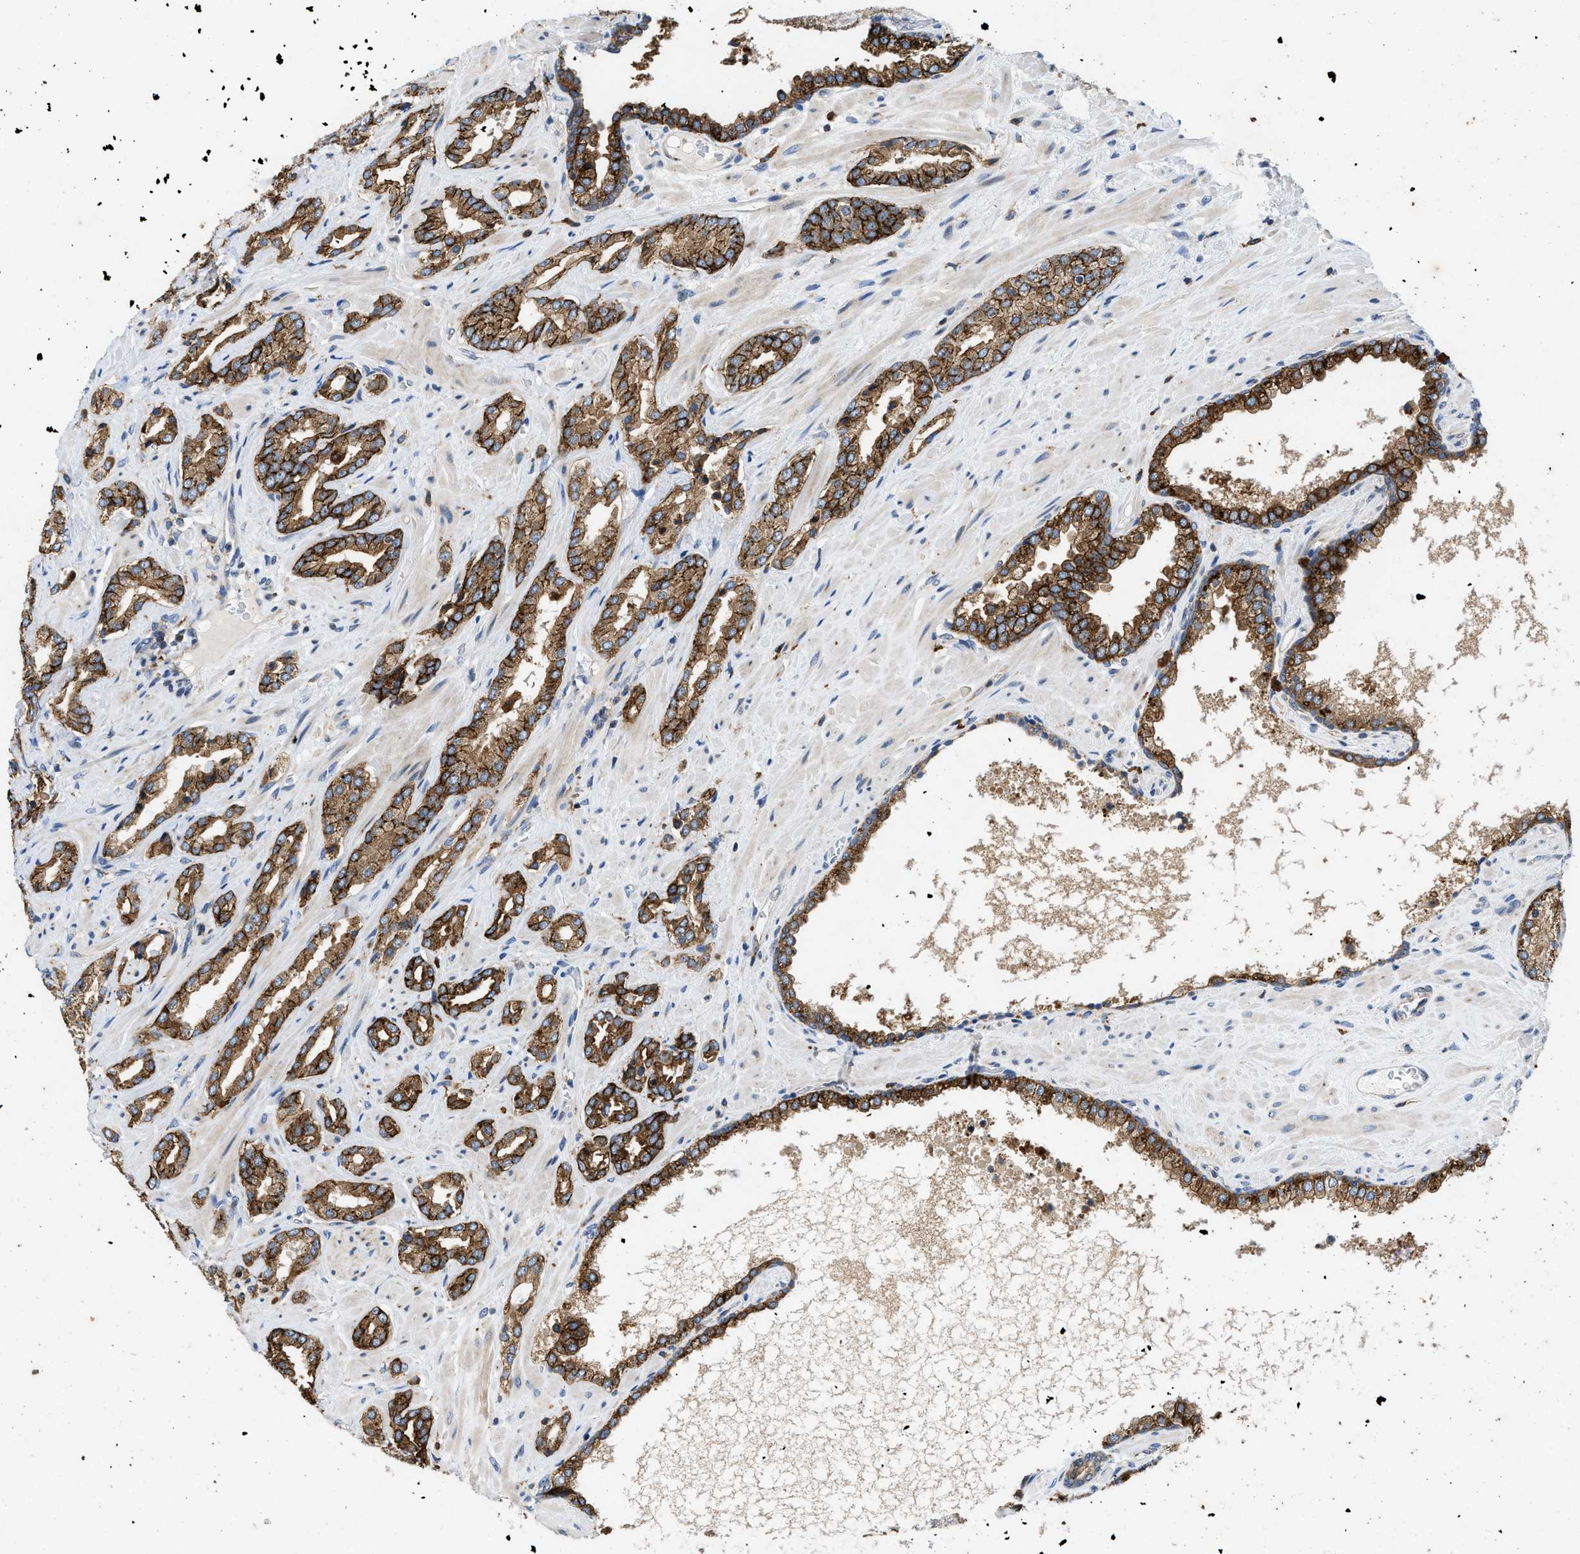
{"staining": {"intensity": "strong", "quantity": ">75%", "location": "cytoplasmic/membranous"}, "tissue": "prostate cancer", "cell_type": "Tumor cells", "image_type": "cancer", "snomed": [{"axis": "morphology", "description": "Adenocarcinoma, High grade"}, {"axis": "topography", "description": "Prostate"}], "caption": "Strong cytoplasmic/membranous expression for a protein is seen in about >75% of tumor cells of prostate adenocarcinoma (high-grade) using immunohistochemistry.", "gene": "ENPP4", "patient": {"sex": "male", "age": 64}}